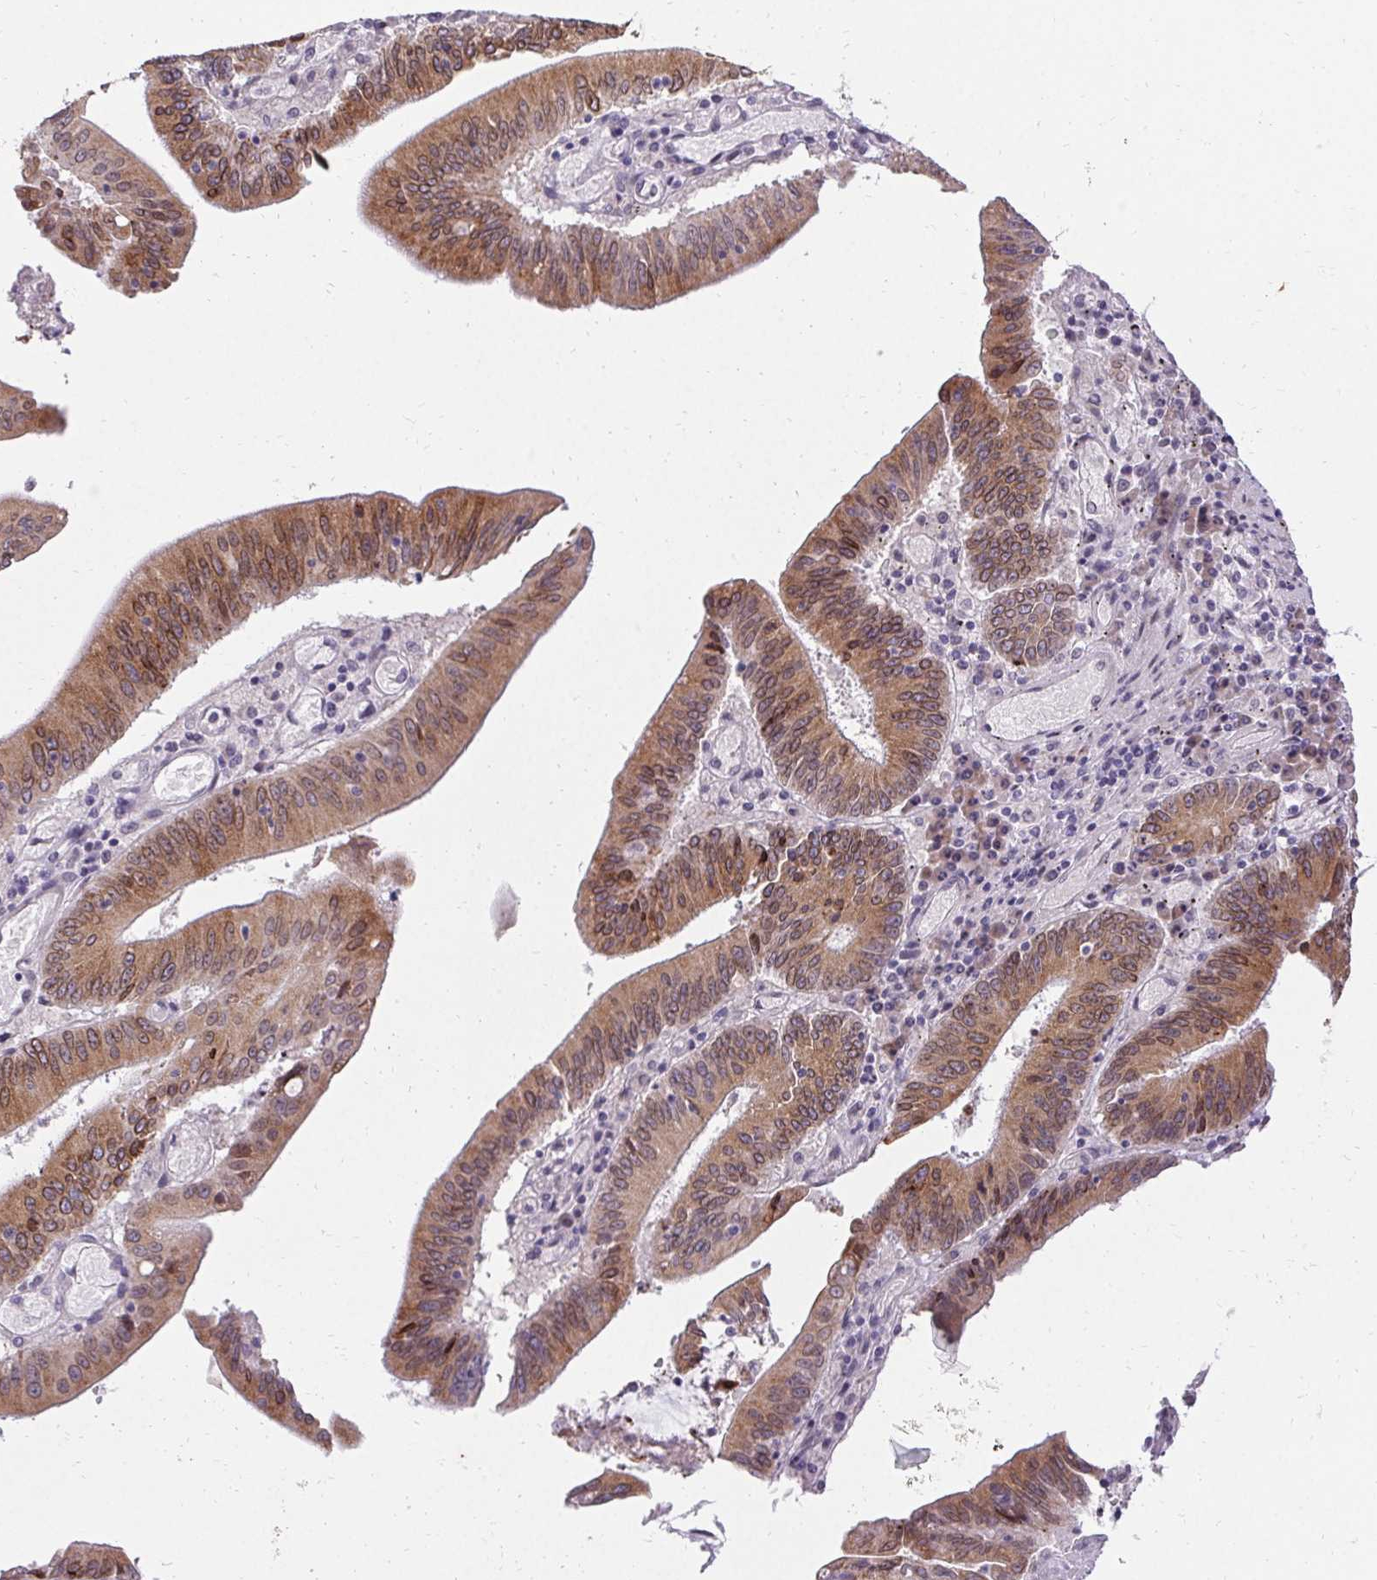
{"staining": {"intensity": "weak", "quantity": ">75%", "location": "cytoplasmic/membranous"}, "tissue": "stomach cancer", "cell_type": "Tumor cells", "image_type": "cancer", "snomed": [{"axis": "morphology", "description": "Adenocarcinoma, NOS"}, {"axis": "topography", "description": "Stomach, upper"}], "caption": "Adenocarcinoma (stomach) tissue demonstrates weak cytoplasmic/membranous positivity in about >75% of tumor cells", "gene": "HSD17B3", "patient": {"sex": "male", "age": 68}}